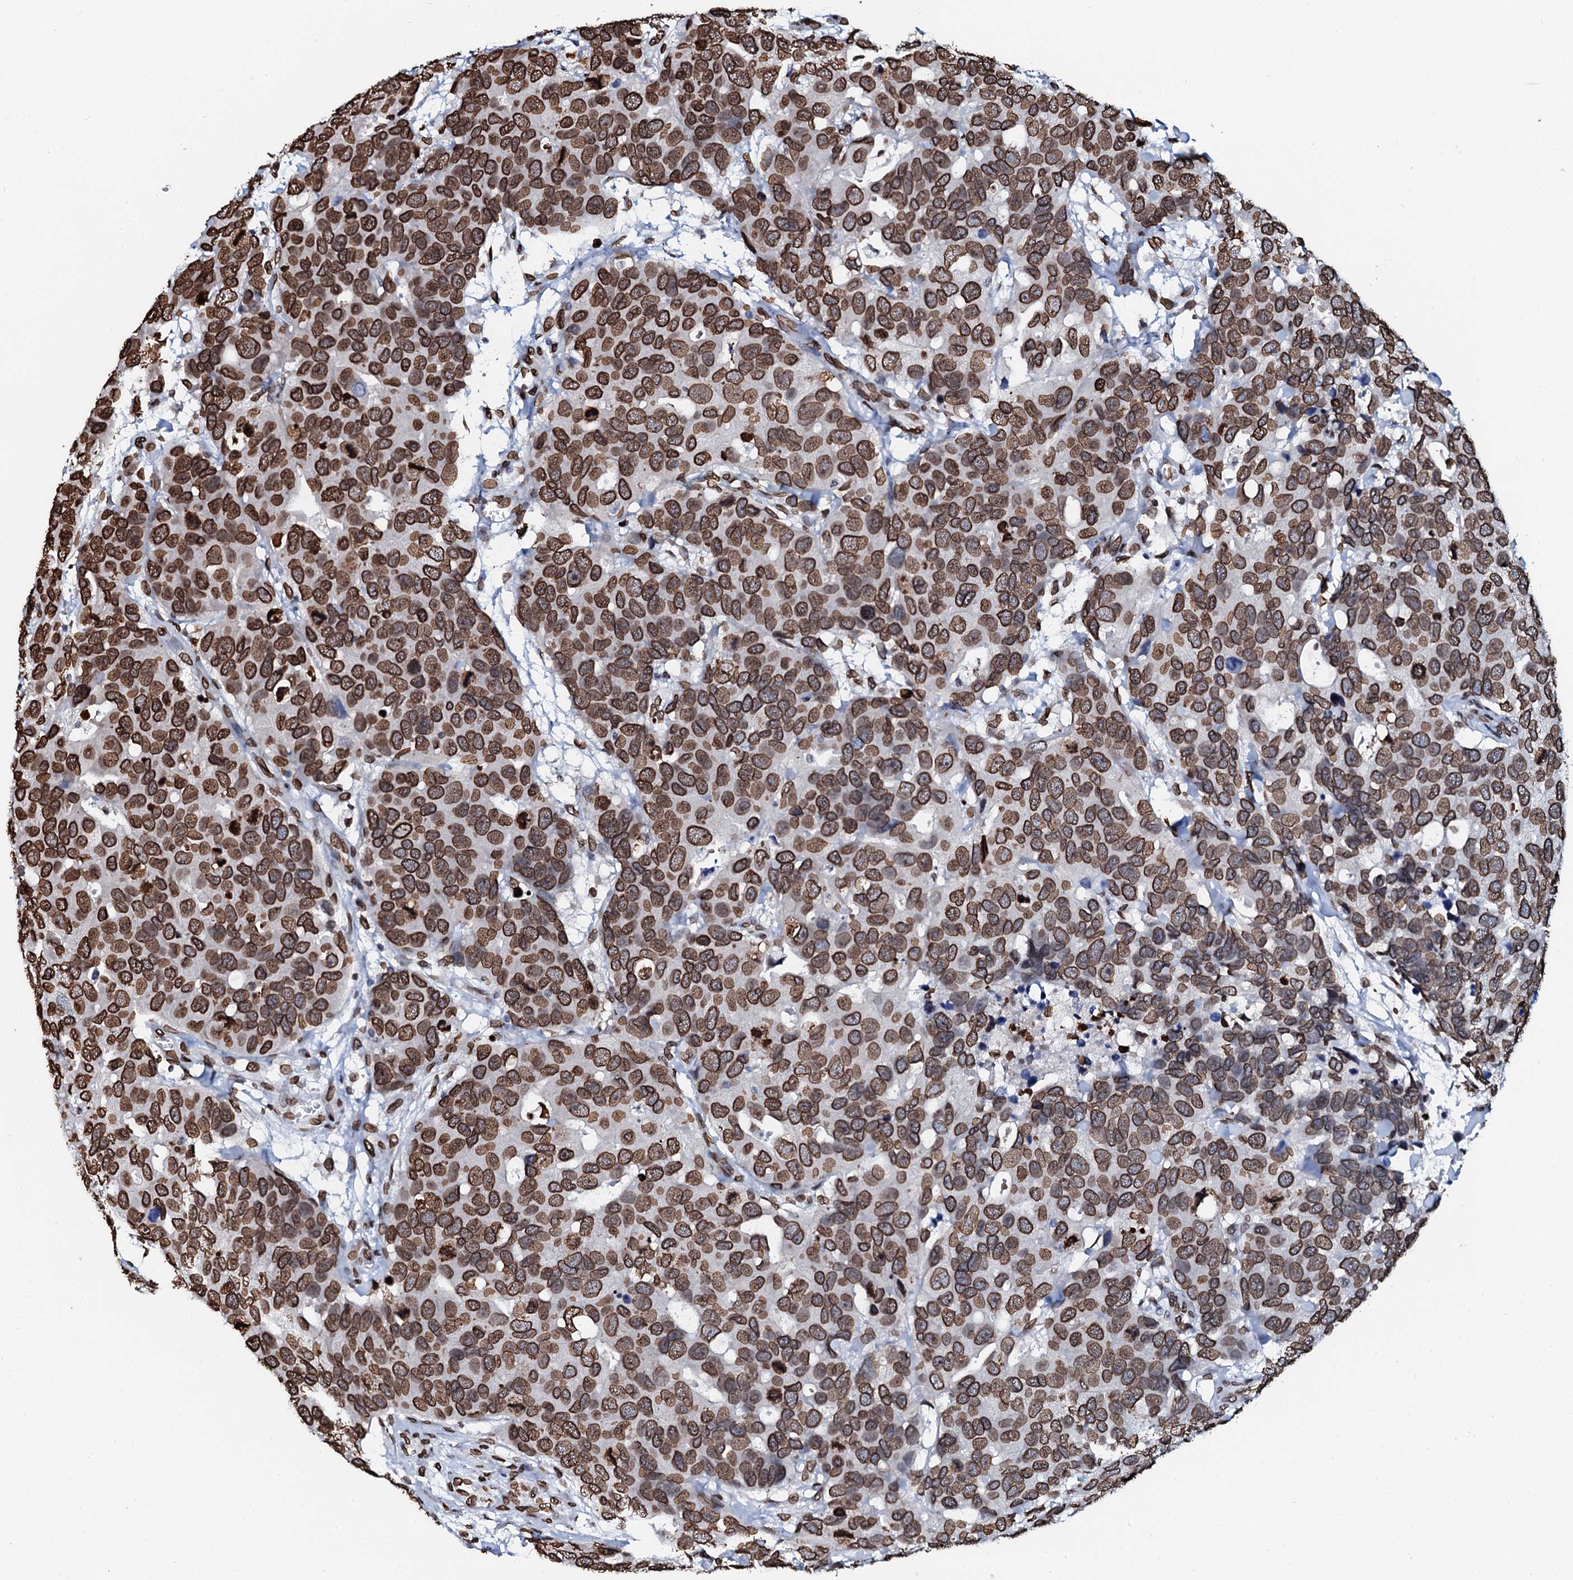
{"staining": {"intensity": "strong", "quantity": ">75%", "location": "cytoplasmic/membranous,nuclear"}, "tissue": "breast cancer", "cell_type": "Tumor cells", "image_type": "cancer", "snomed": [{"axis": "morphology", "description": "Duct carcinoma"}, {"axis": "topography", "description": "Breast"}], "caption": "Brown immunohistochemical staining in human breast invasive ductal carcinoma shows strong cytoplasmic/membranous and nuclear positivity in about >75% of tumor cells.", "gene": "KATNAL2", "patient": {"sex": "female", "age": 83}}